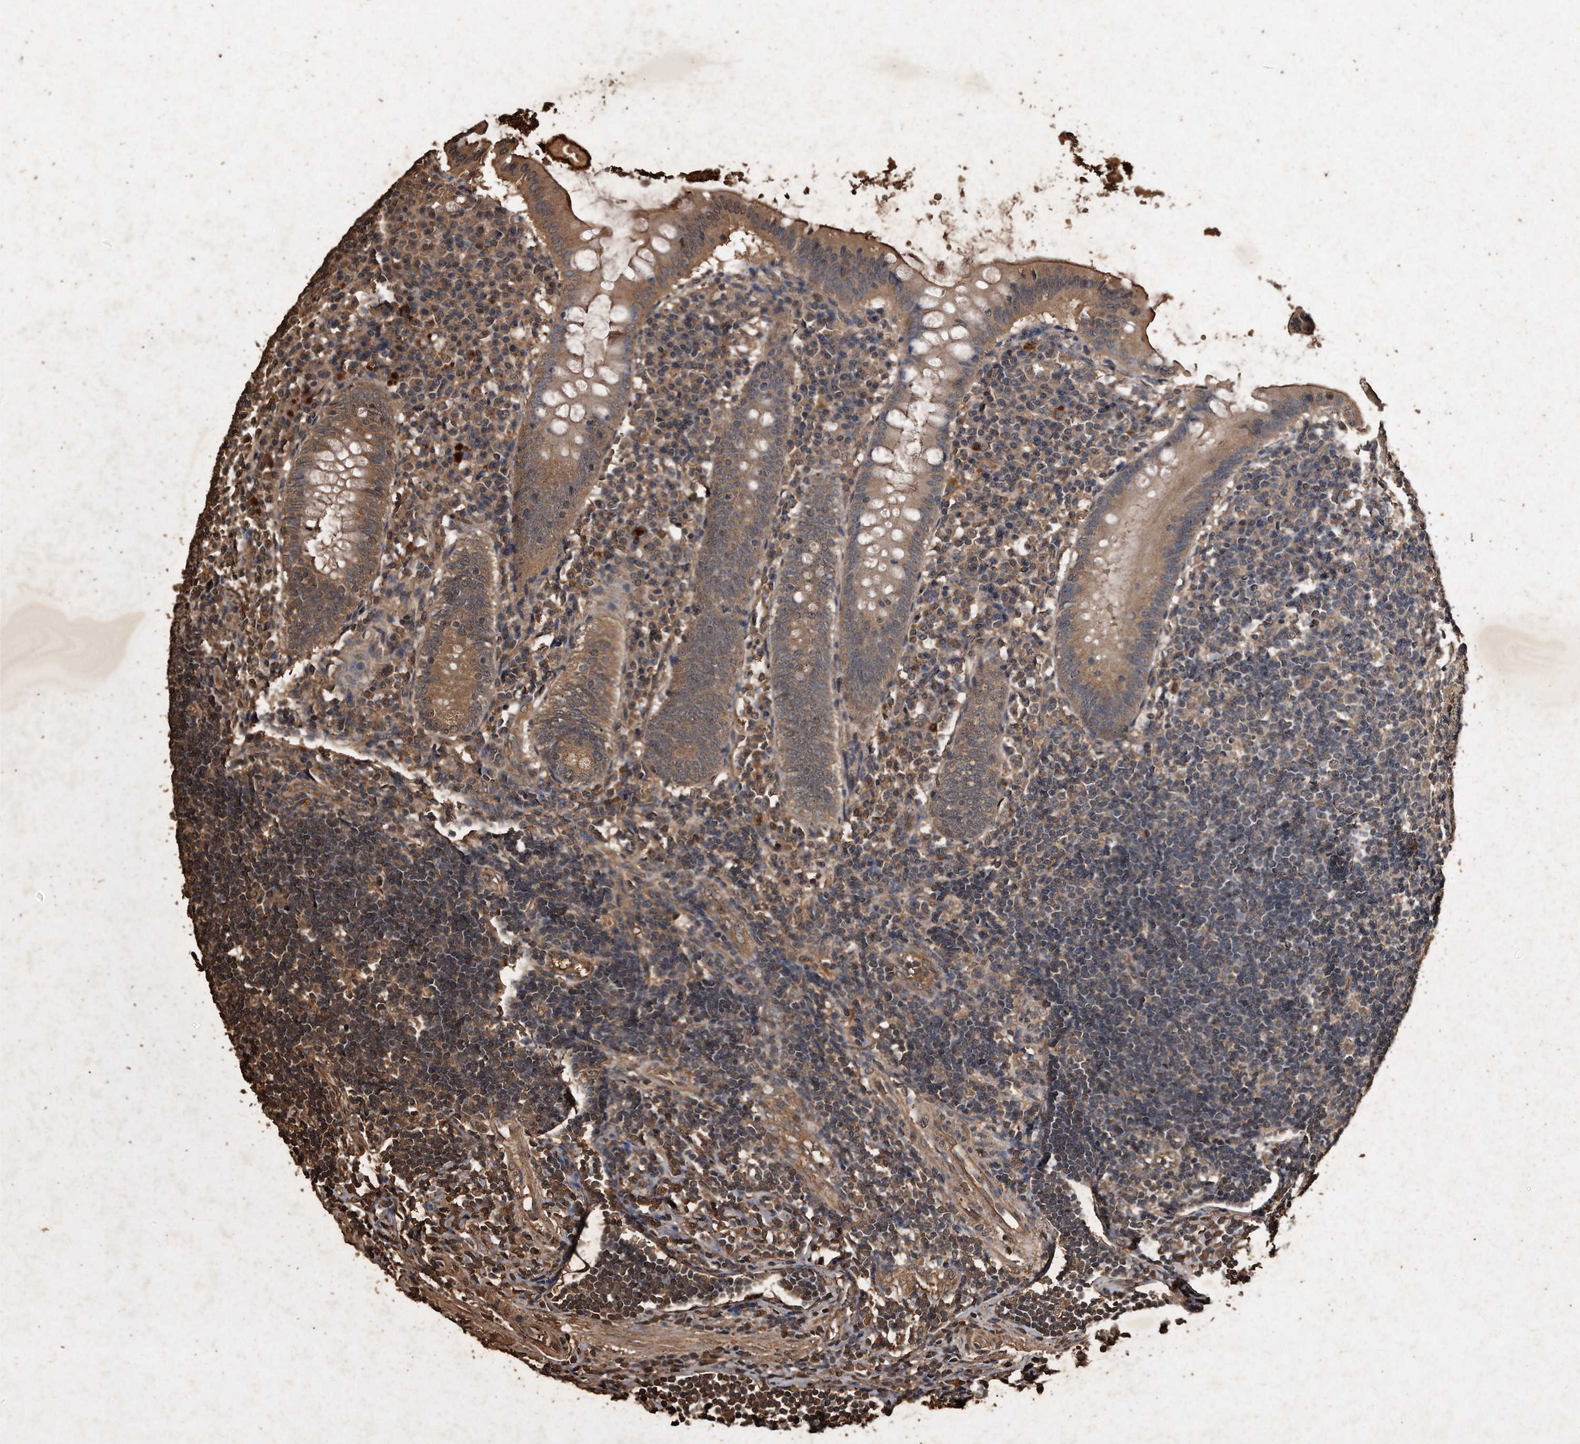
{"staining": {"intensity": "moderate", "quantity": ">75%", "location": "cytoplasmic/membranous"}, "tissue": "appendix", "cell_type": "Glandular cells", "image_type": "normal", "snomed": [{"axis": "morphology", "description": "Normal tissue, NOS"}, {"axis": "topography", "description": "Appendix"}], "caption": "Protein expression analysis of benign appendix demonstrates moderate cytoplasmic/membranous expression in approximately >75% of glandular cells. (Stains: DAB (3,3'-diaminobenzidine) in brown, nuclei in blue, Microscopy: brightfield microscopy at high magnification).", "gene": "CFLAR", "patient": {"sex": "female", "age": 54}}